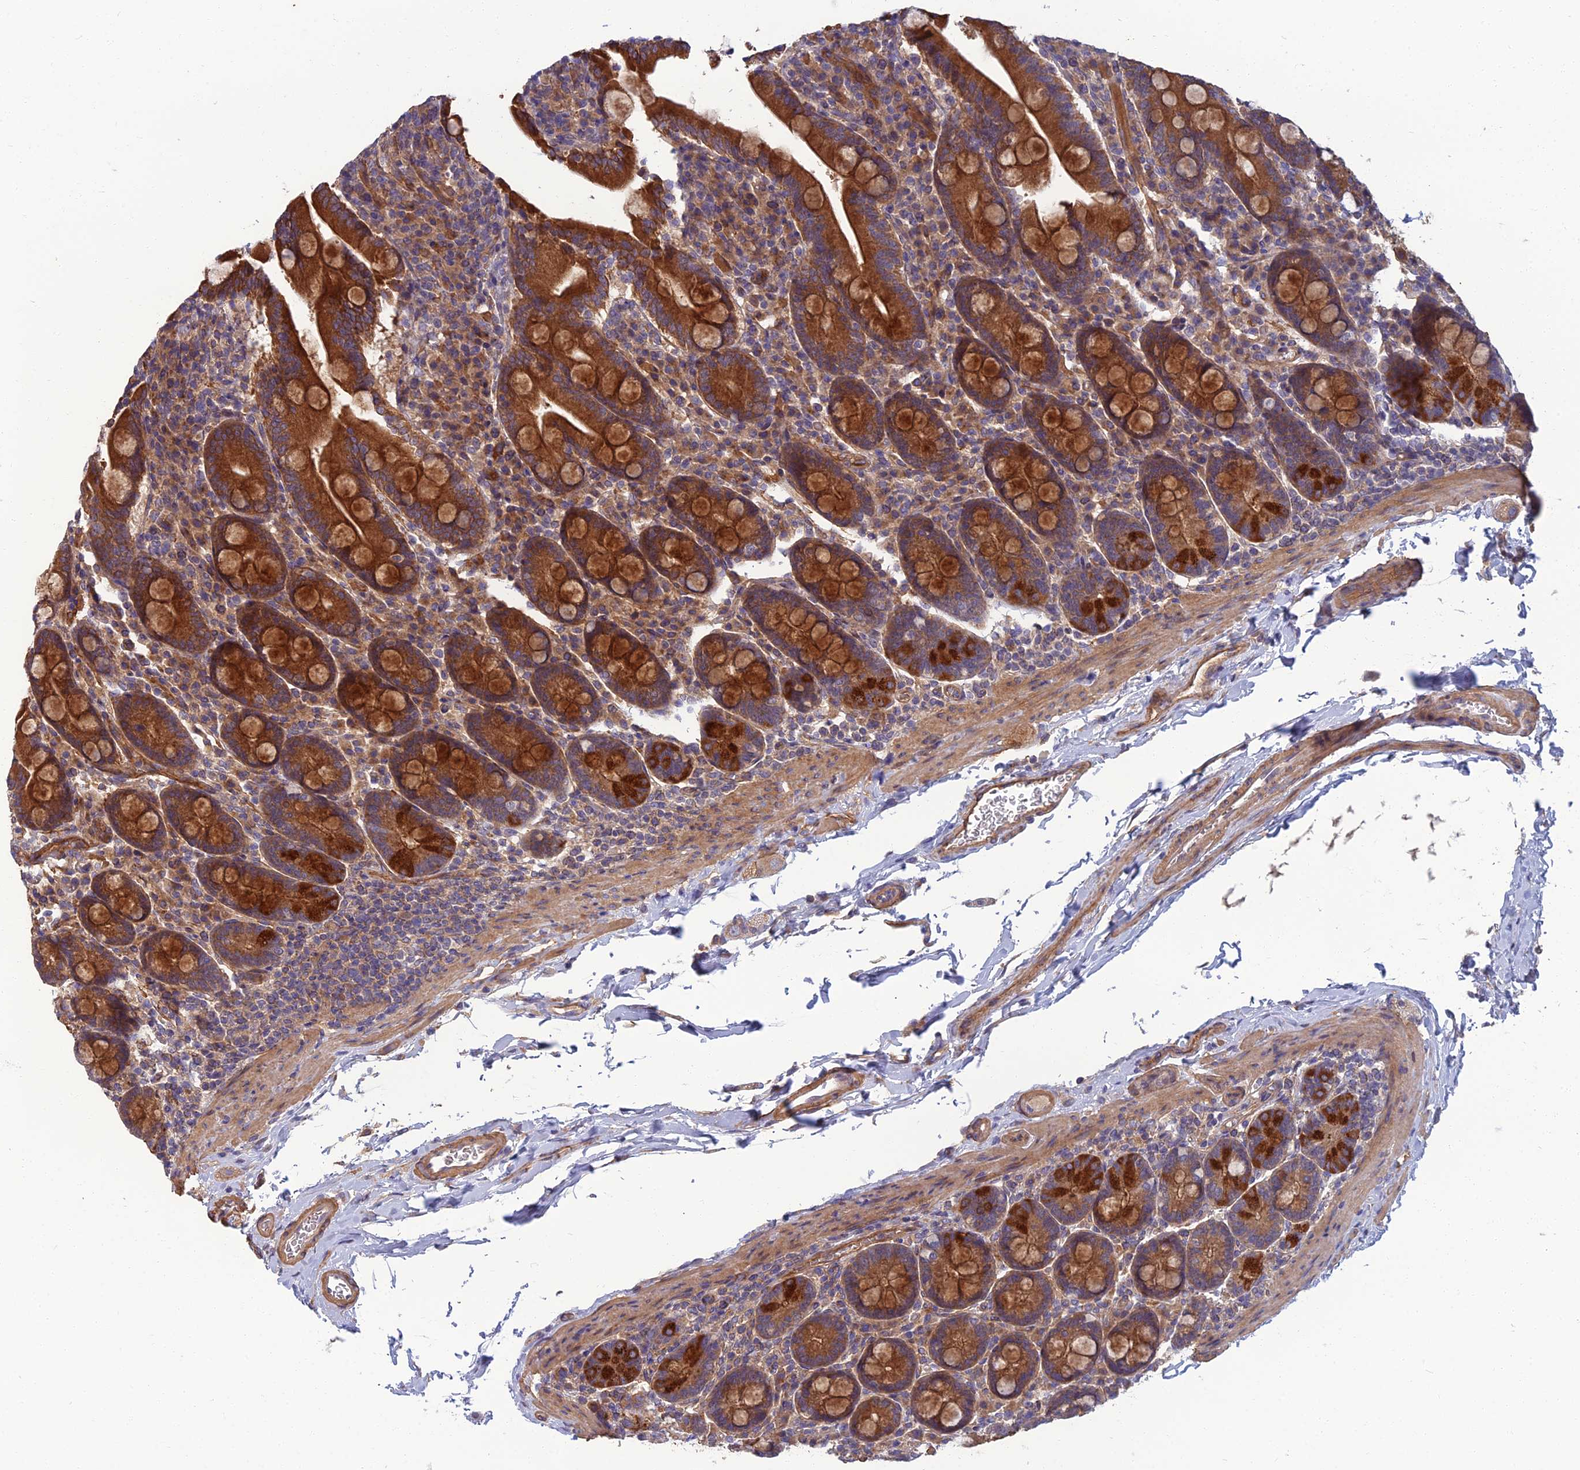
{"staining": {"intensity": "strong", "quantity": ">75%", "location": "cytoplasmic/membranous"}, "tissue": "duodenum", "cell_type": "Glandular cells", "image_type": "normal", "snomed": [{"axis": "morphology", "description": "Normal tissue, NOS"}, {"axis": "topography", "description": "Duodenum"}], "caption": "DAB (3,3'-diaminobenzidine) immunohistochemical staining of benign human duodenum exhibits strong cytoplasmic/membranous protein staining in about >75% of glandular cells.", "gene": "WDR24", "patient": {"sex": "male", "age": 35}}